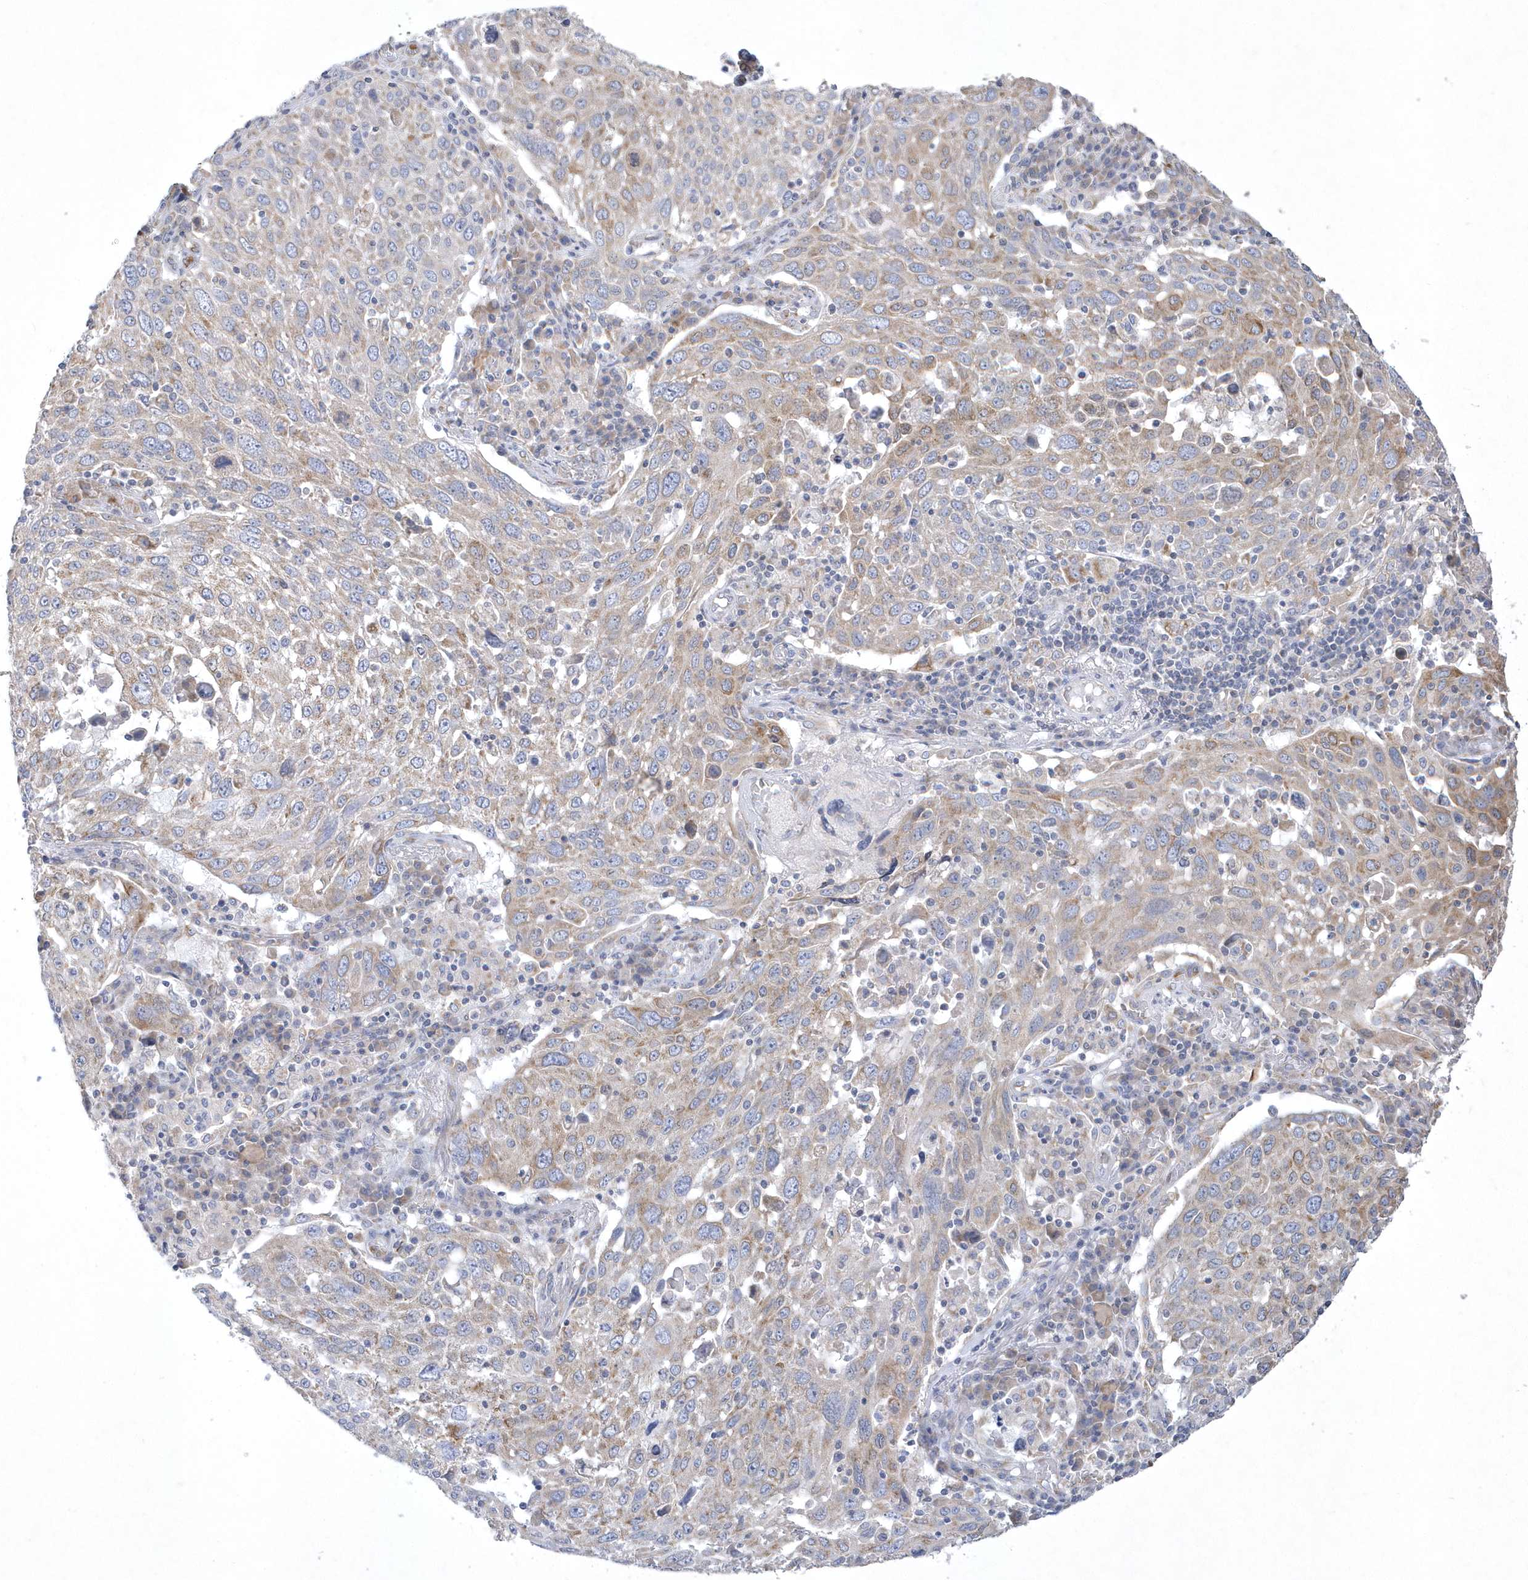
{"staining": {"intensity": "moderate", "quantity": "<25%", "location": "cytoplasmic/membranous"}, "tissue": "lung cancer", "cell_type": "Tumor cells", "image_type": "cancer", "snomed": [{"axis": "morphology", "description": "Squamous cell carcinoma, NOS"}, {"axis": "topography", "description": "Lung"}], "caption": "Tumor cells demonstrate moderate cytoplasmic/membranous expression in about <25% of cells in lung squamous cell carcinoma.", "gene": "DGAT1", "patient": {"sex": "male", "age": 65}}